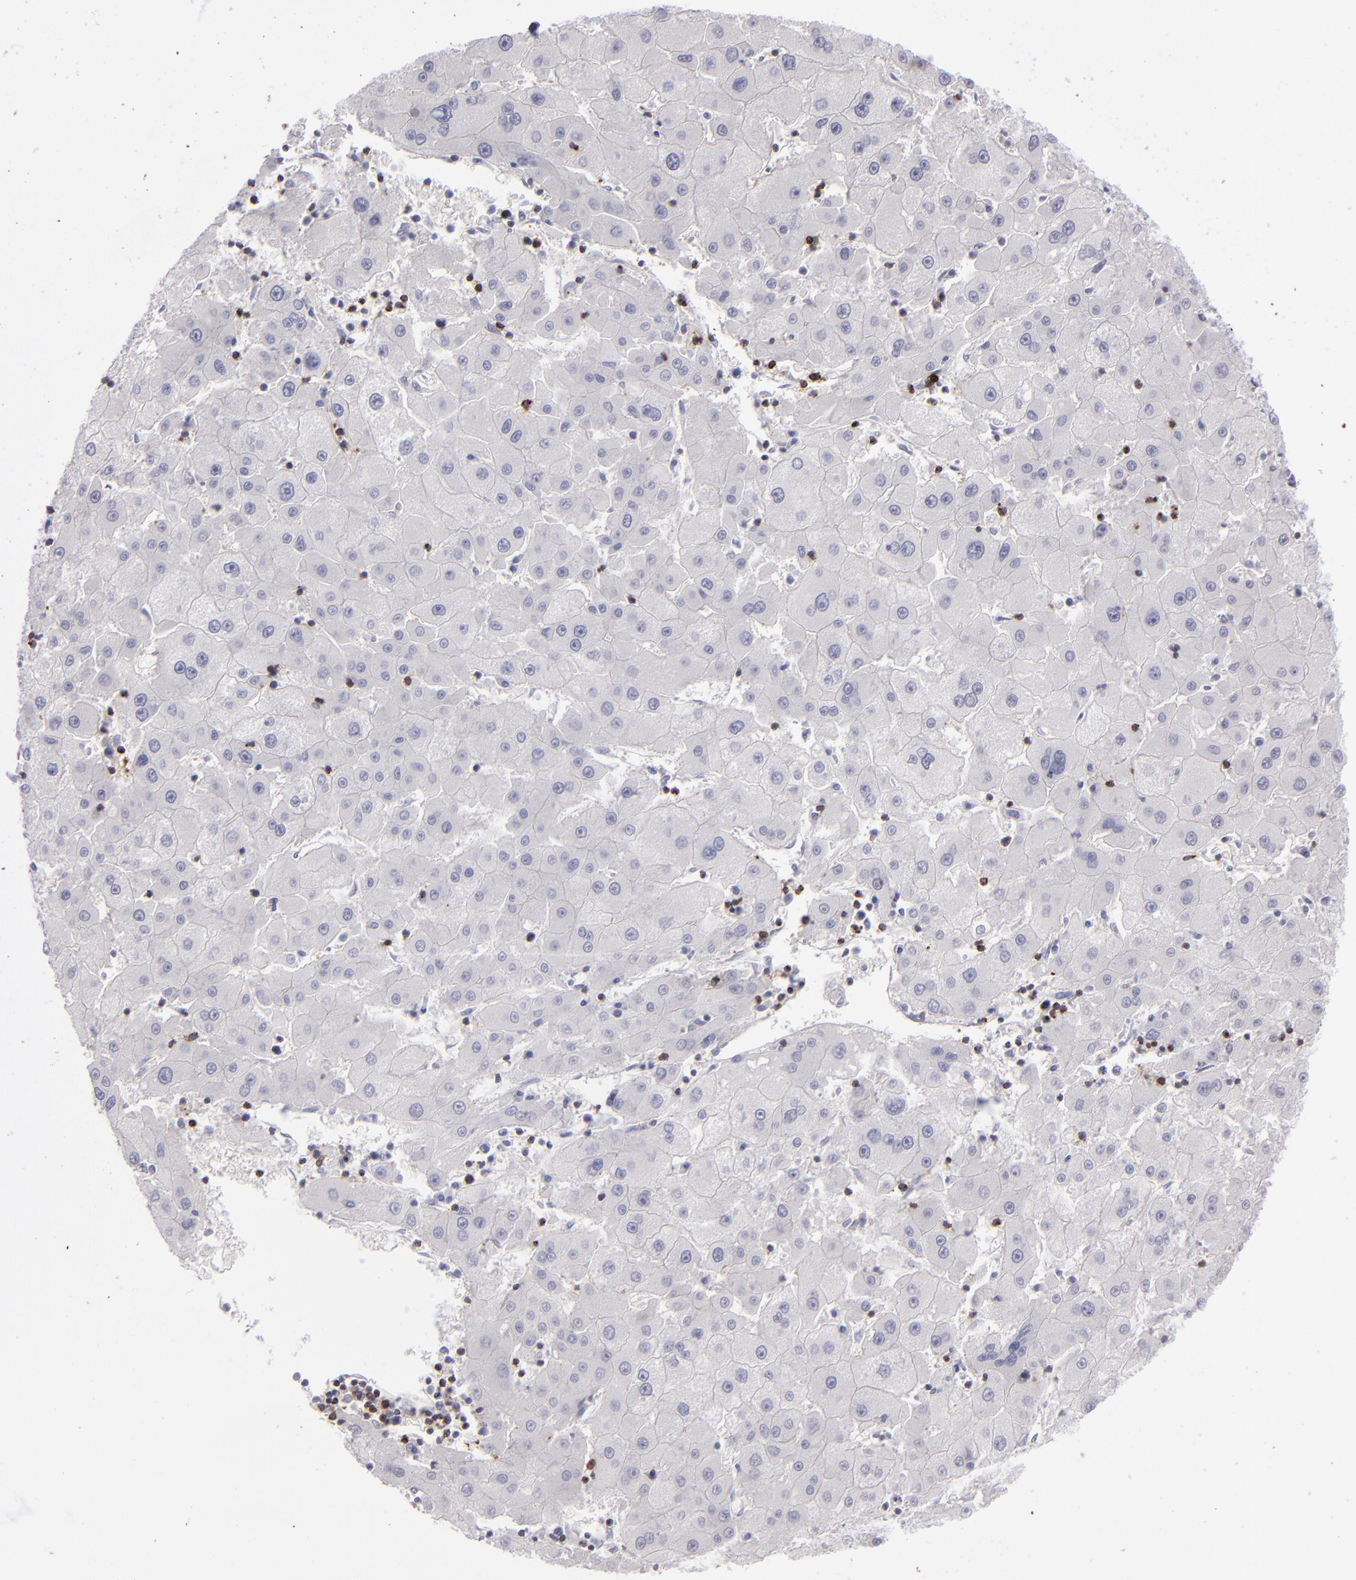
{"staining": {"intensity": "negative", "quantity": "none", "location": "none"}, "tissue": "liver cancer", "cell_type": "Tumor cells", "image_type": "cancer", "snomed": [{"axis": "morphology", "description": "Carcinoma, Hepatocellular, NOS"}, {"axis": "topography", "description": "Liver"}], "caption": "Protein analysis of liver hepatocellular carcinoma demonstrates no significant positivity in tumor cells.", "gene": "CD2", "patient": {"sex": "male", "age": 72}}